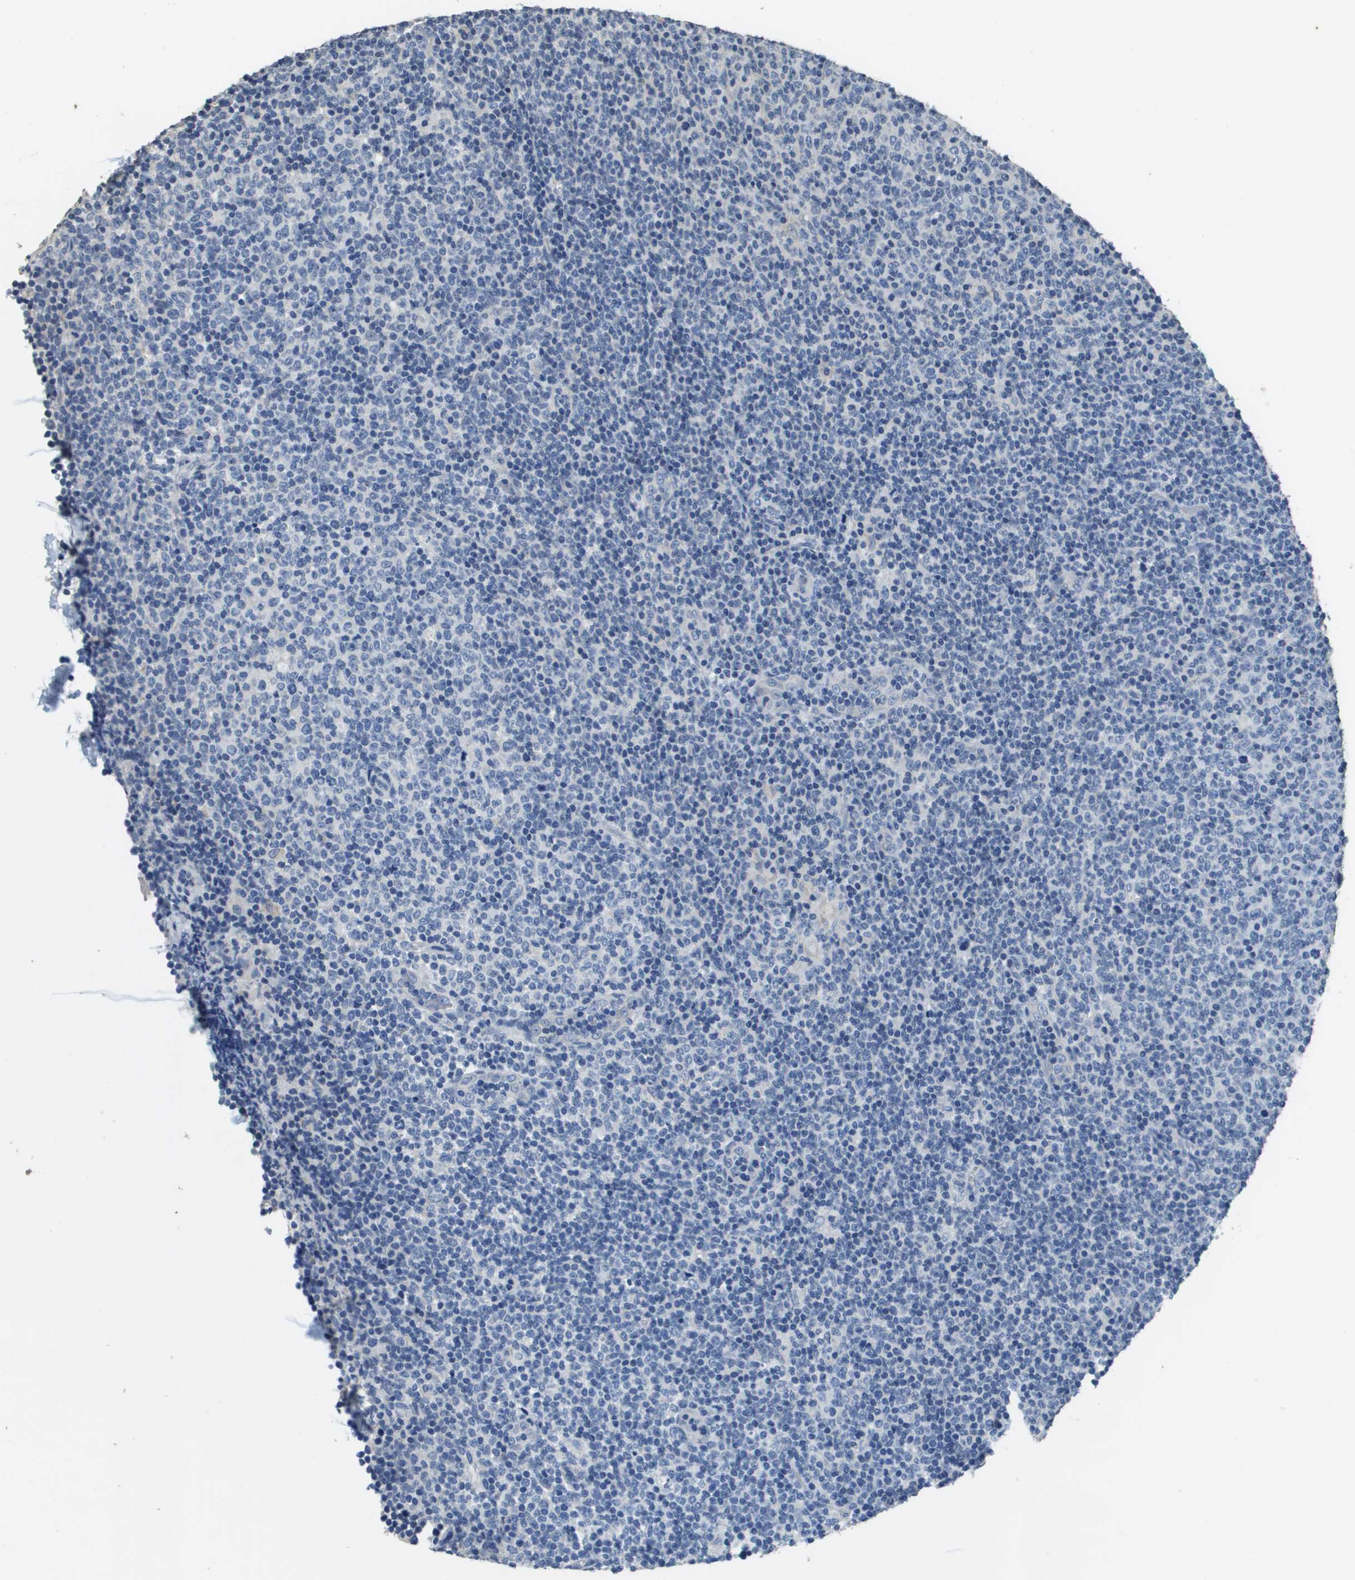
{"staining": {"intensity": "negative", "quantity": "none", "location": "none"}, "tissue": "lymphoma", "cell_type": "Tumor cells", "image_type": "cancer", "snomed": [{"axis": "morphology", "description": "Malignant lymphoma, non-Hodgkin's type, Low grade"}, {"axis": "topography", "description": "Lymph node"}], "caption": "Tumor cells are negative for brown protein staining in lymphoma.", "gene": "MT3", "patient": {"sex": "male", "age": 70}}